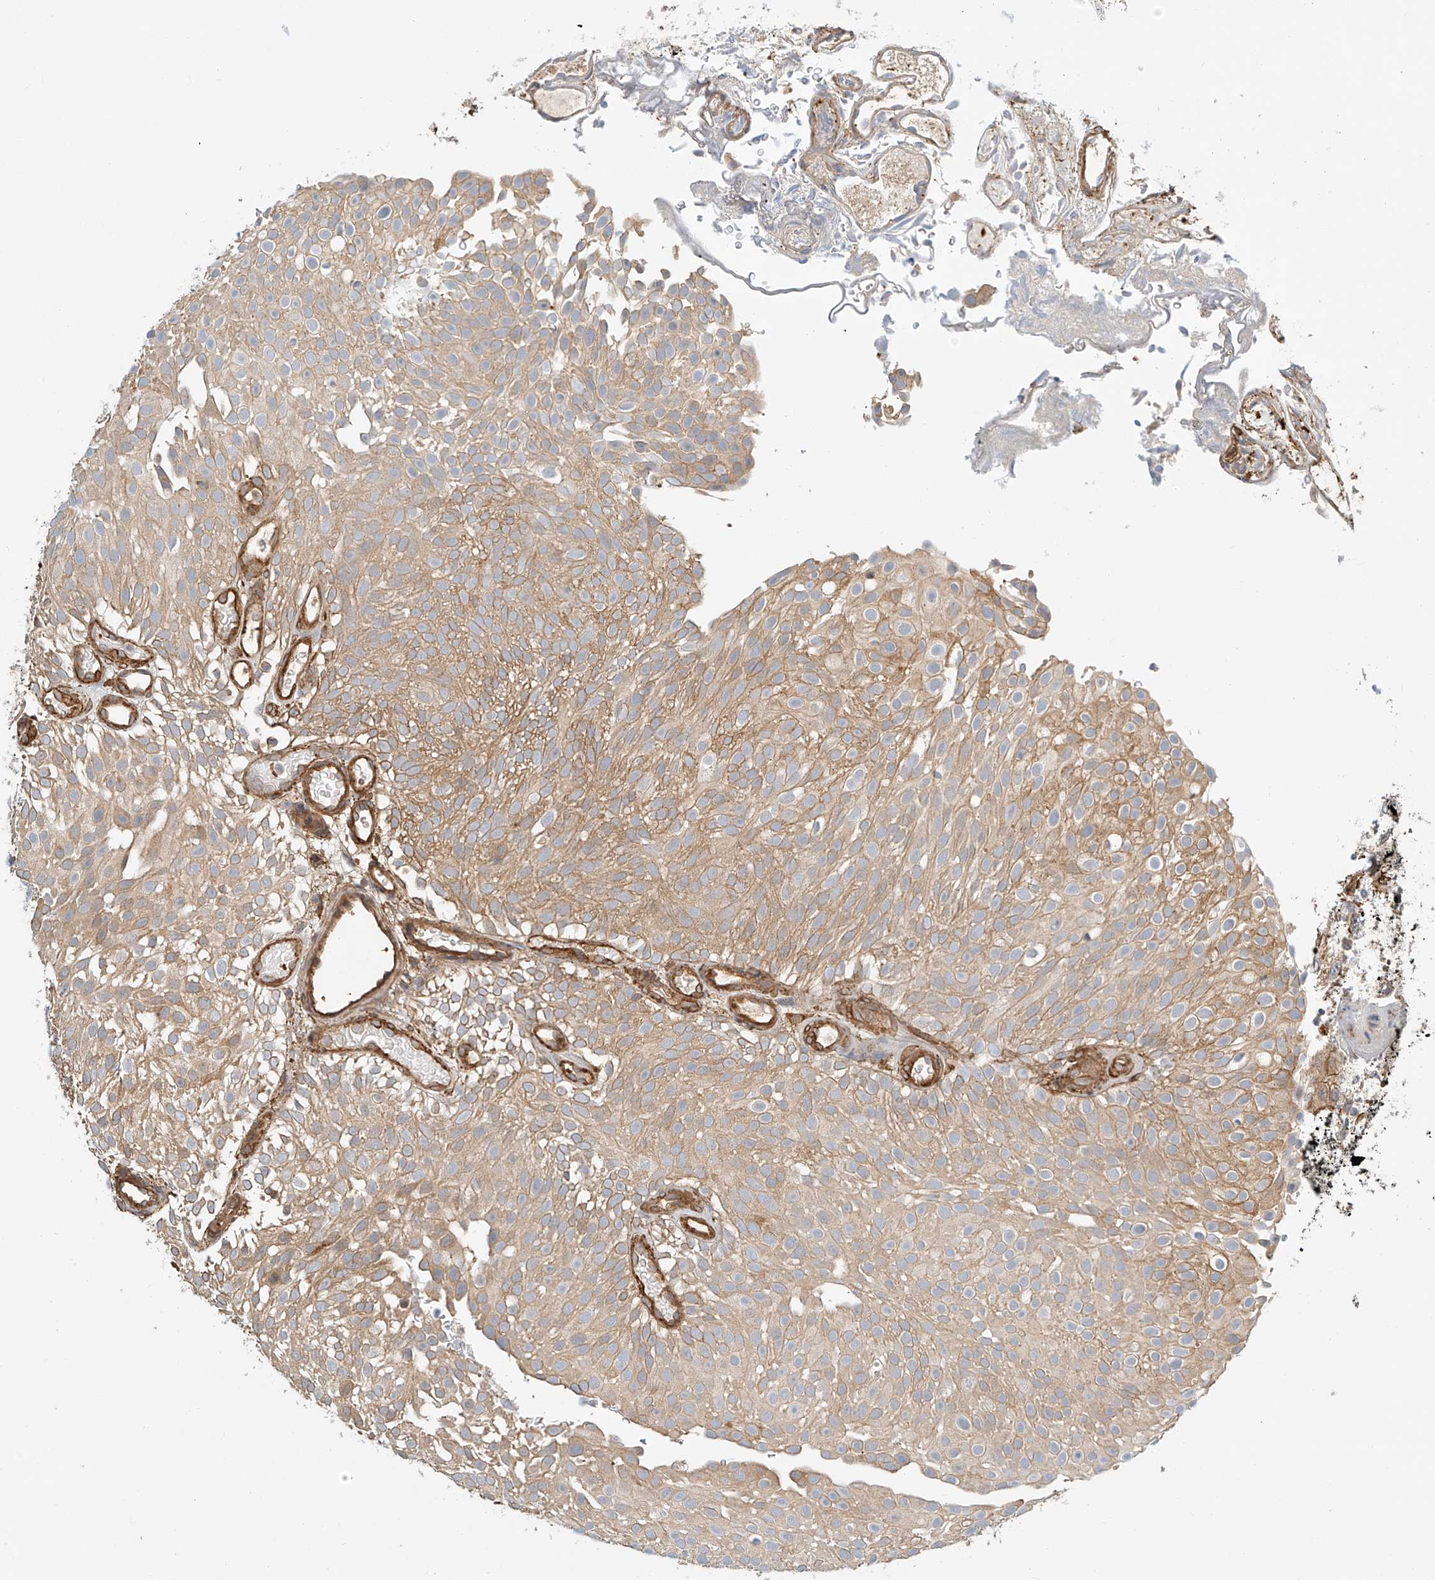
{"staining": {"intensity": "moderate", "quantity": ">75%", "location": "cytoplasmic/membranous"}, "tissue": "urothelial cancer", "cell_type": "Tumor cells", "image_type": "cancer", "snomed": [{"axis": "morphology", "description": "Urothelial carcinoma, Low grade"}, {"axis": "topography", "description": "Urinary bladder"}], "caption": "Approximately >75% of tumor cells in urothelial cancer show moderate cytoplasmic/membranous protein staining as visualized by brown immunohistochemical staining.", "gene": "CSMD3", "patient": {"sex": "male", "age": 78}}